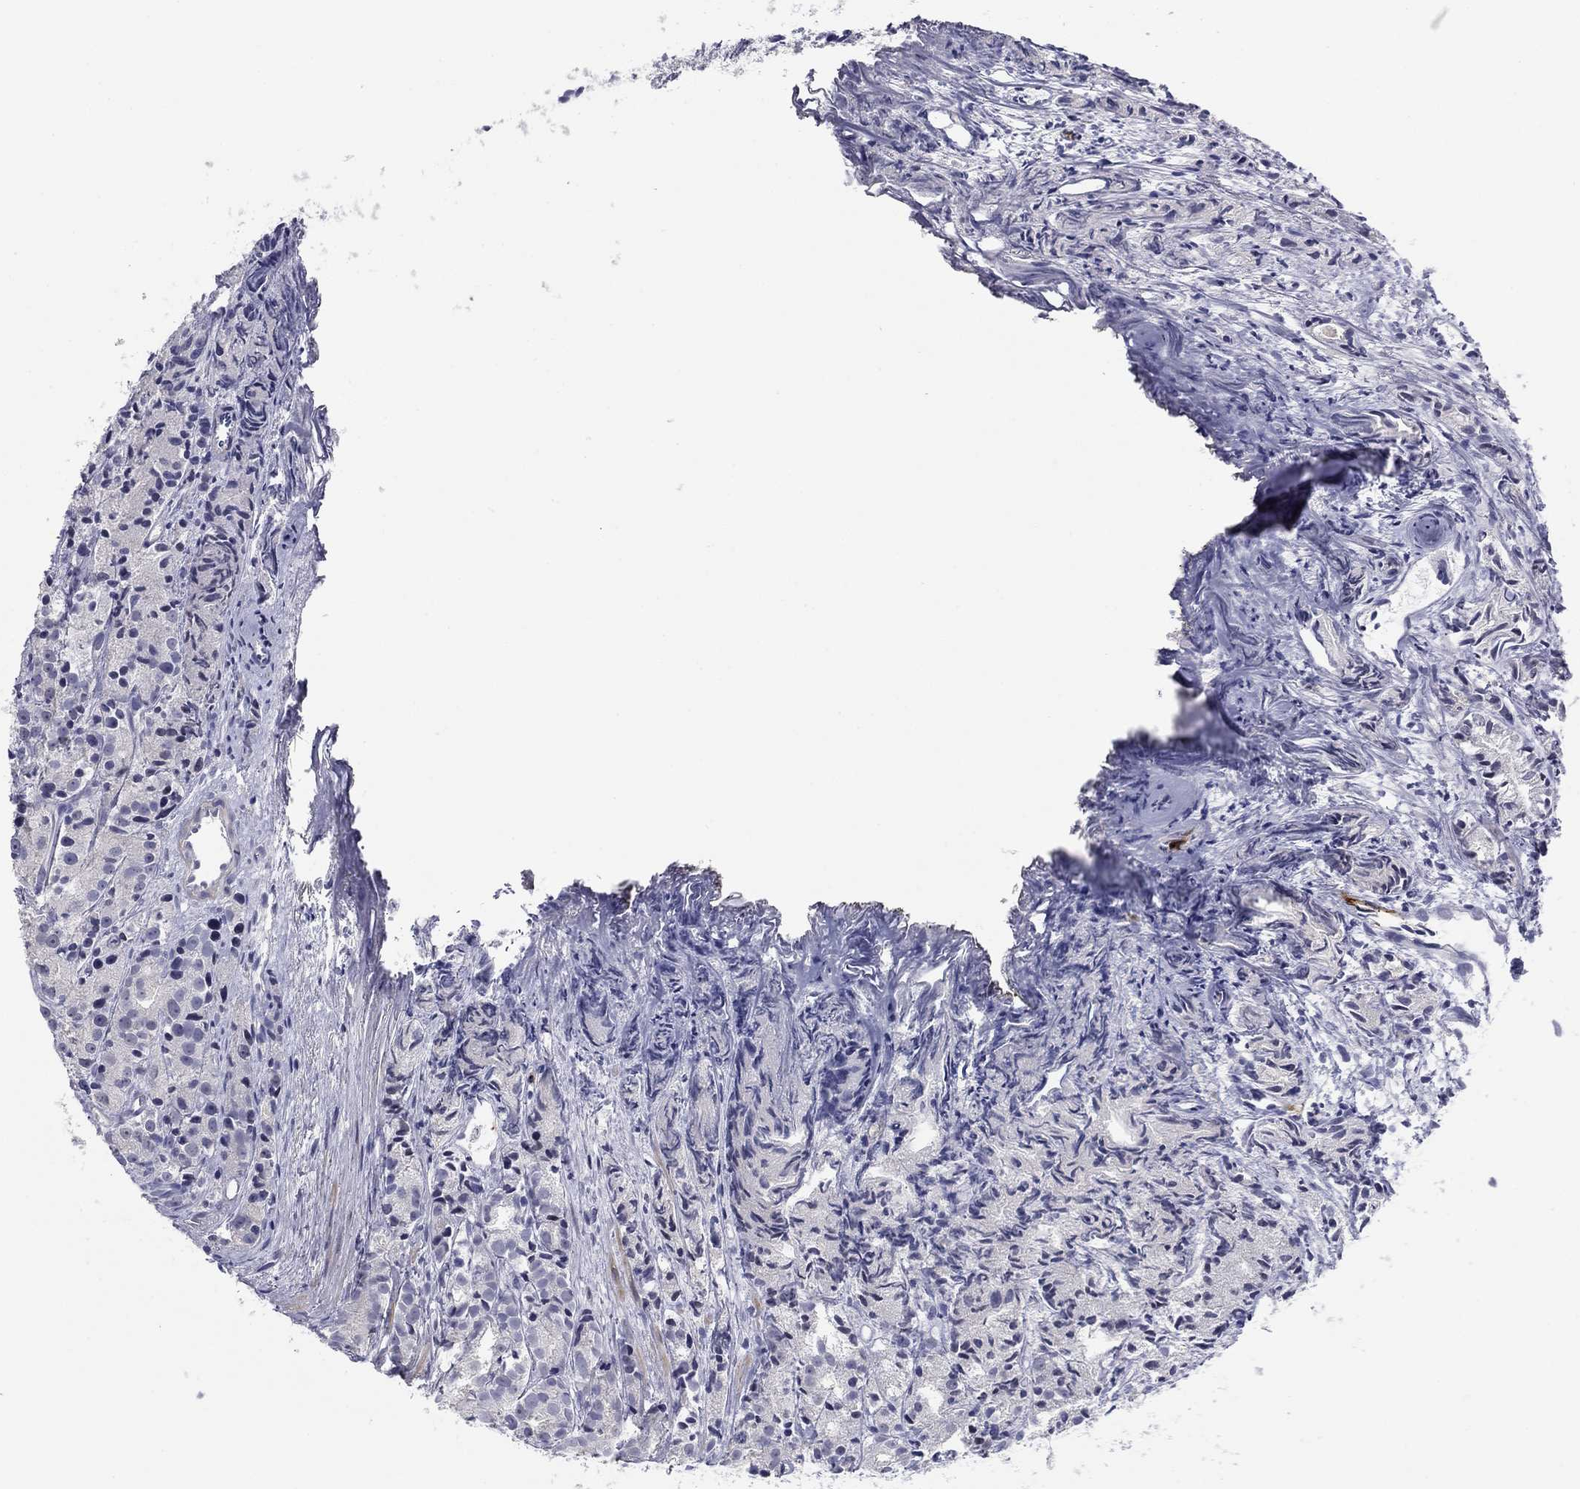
{"staining": {"intensity": "negative", "quantity": "none", "location": "none"}, "tissue": "prostate cancer", "cell_type": "Tumor cells", "image_type": "cancer", "snomed": [{"axis": "morphology", "description": "Adenocarcinoma, Medium grade"}, {"axis": "topography", "description": "Prostate"}], "caption": "Immunohistochemistry (IHC) micrograph of prostate cancer (adenocarcinoma (medium-grade)) stained for a protein (brown), which shows no positivity in tumor cells.", "gene": "TIGD4", "patient": {"sex": "male", "age": 74}}